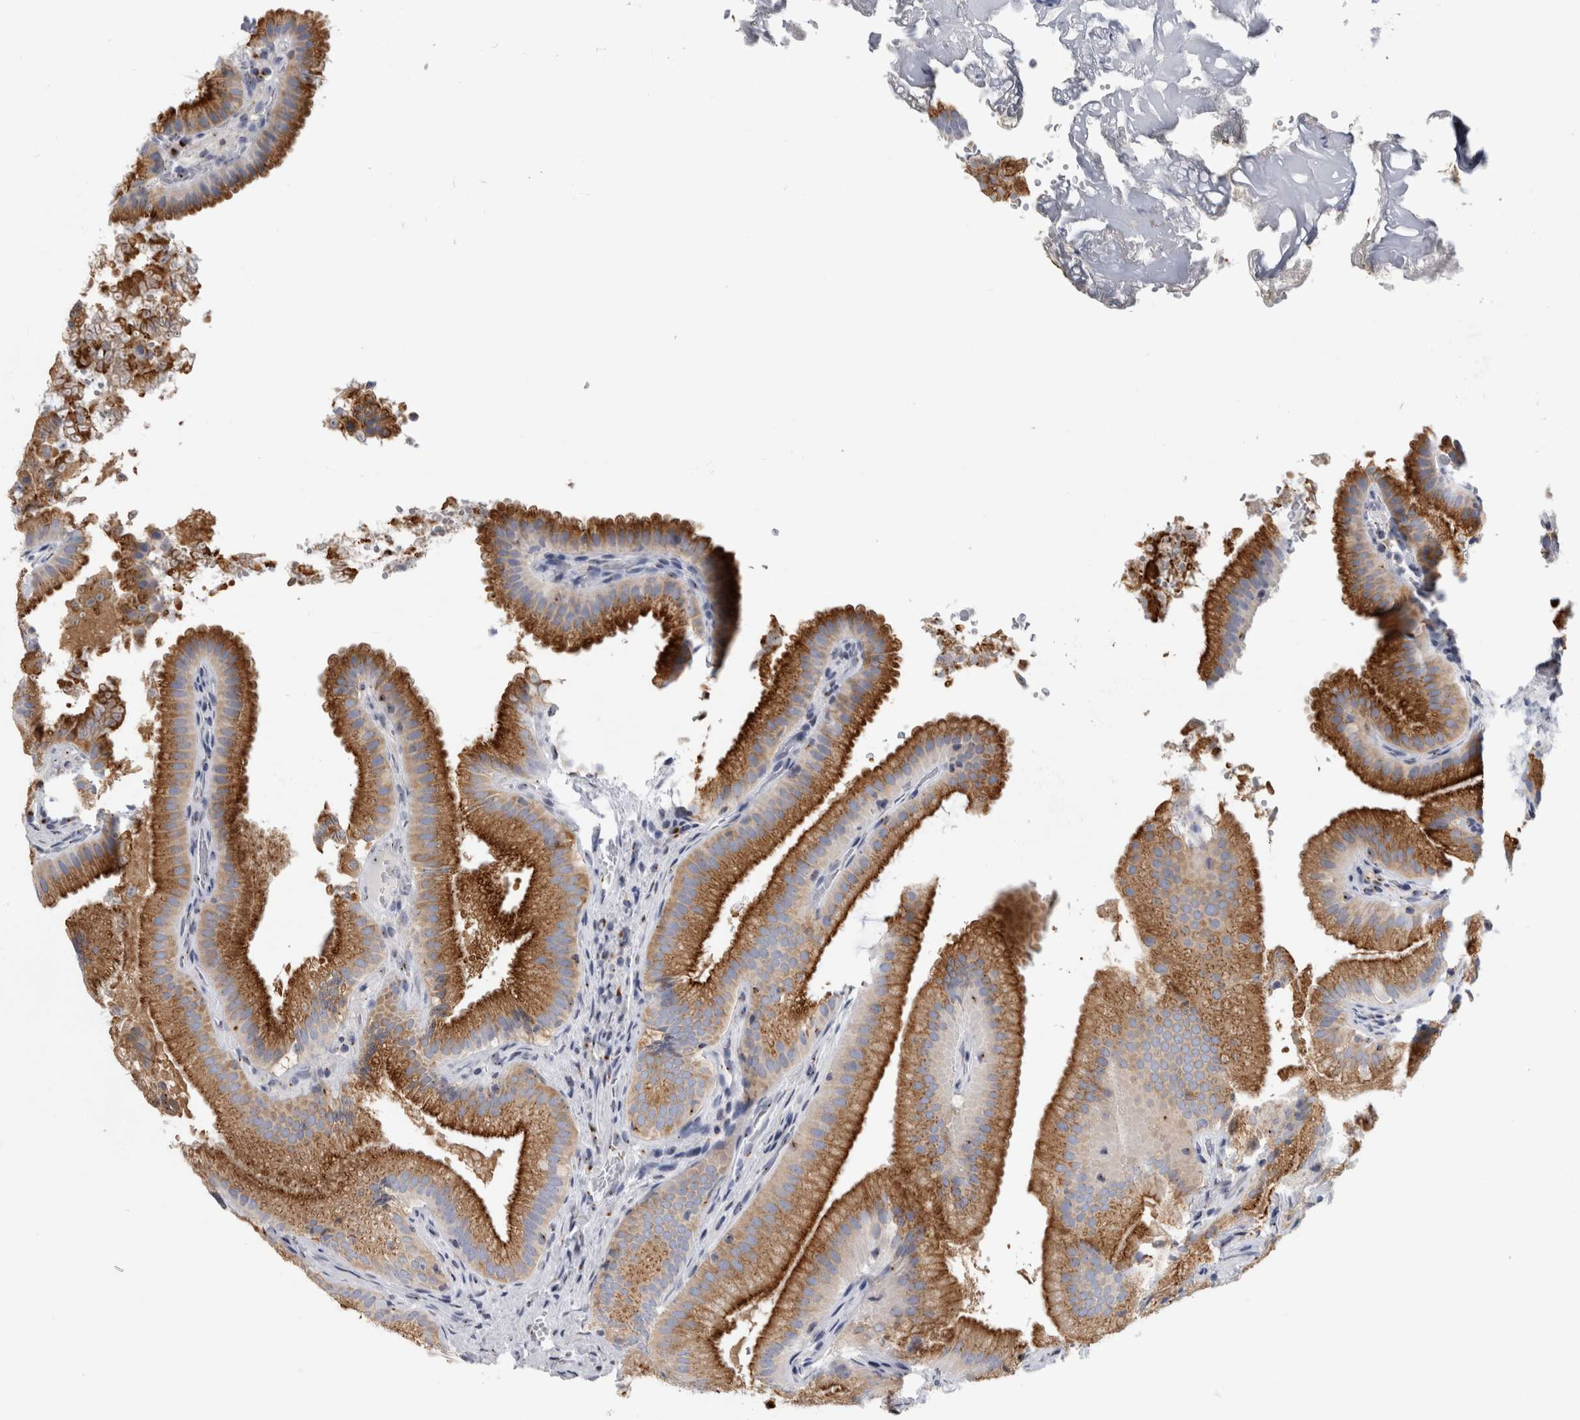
{"staining": {"intensity": "strong", "quantity": ">75%", "location": "cytoplasmic/membranous"}, "tissue": "gallbladder", "cell_type": "Glandular cells", "image_type": "normal", "snomed": [{"axis": "morphology", "description": "Normal tissue, NOS"}, {"axis": "topography", "description": "Gallbladder"}], "caption": "Immunohistochemistry (IHC) photomicrograph of benign gallbladder: gallbladder stained using immunohistochemistry reveals high levels of strong protein expression localized specifically in the cytoplasmic/membranous of glandular cells, appearing as a cytoplasmic/membranous brown color.", "gene": "AKAP9", "patient": {"sex": "female", "age": 30}}